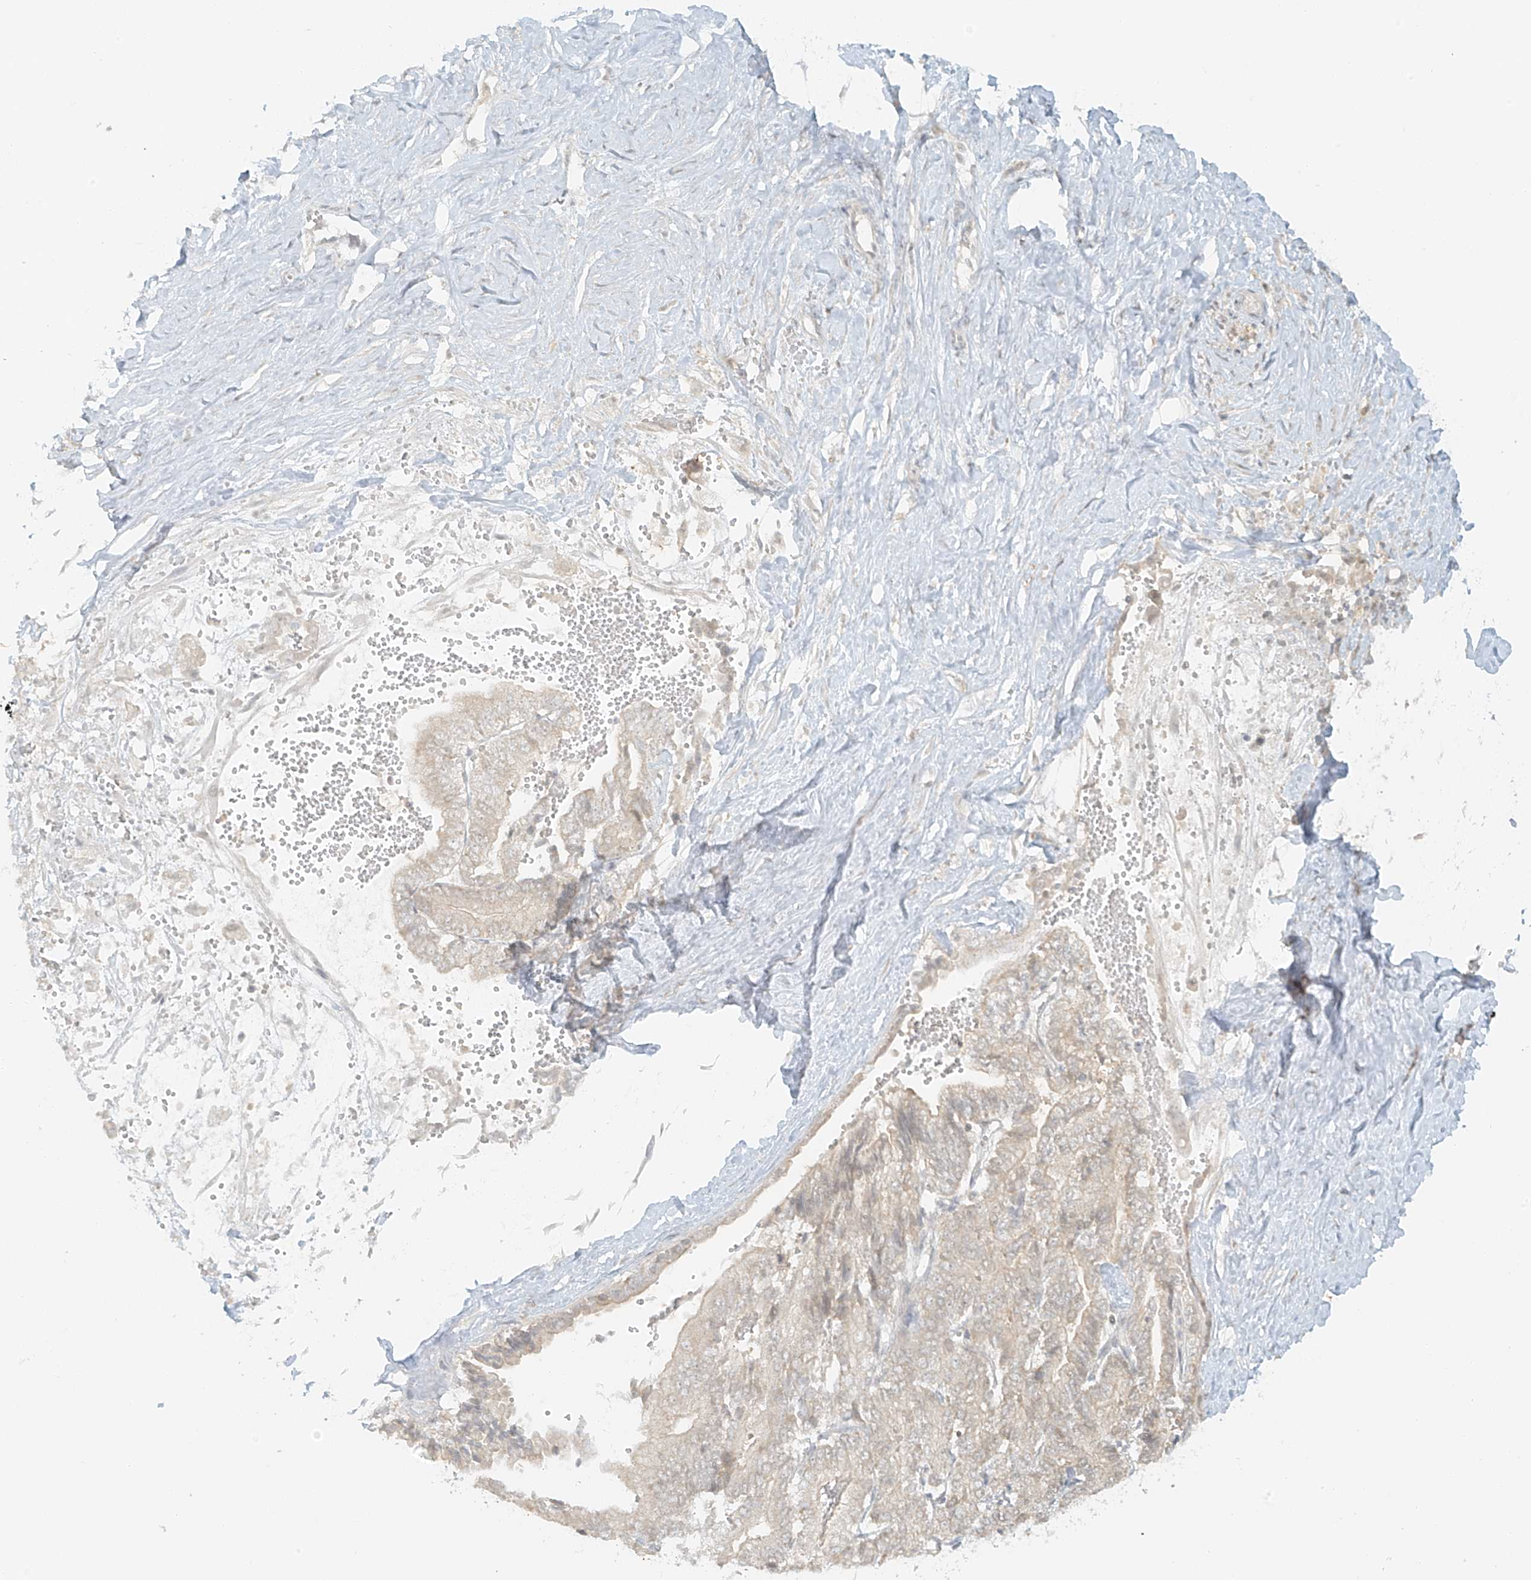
{"staining": {"intensity": "negative", "quantity": "none", "location": "none"}, "tissue": "liver cancer", "cell_type": "Tumor cells", "image_type": "cancer", "snomed": [{"axis": "morphology", "description": "Cholangiocarcinoma"}, {"axis": "topography", "description": "Liver"}], "caption": "Liver cancer stained for a protein using immunohistochemistry (IHC) exhibits no positivity tumor cells.", "gene": "MIPEP", "patient": {"sex": "female", "age": 75}}